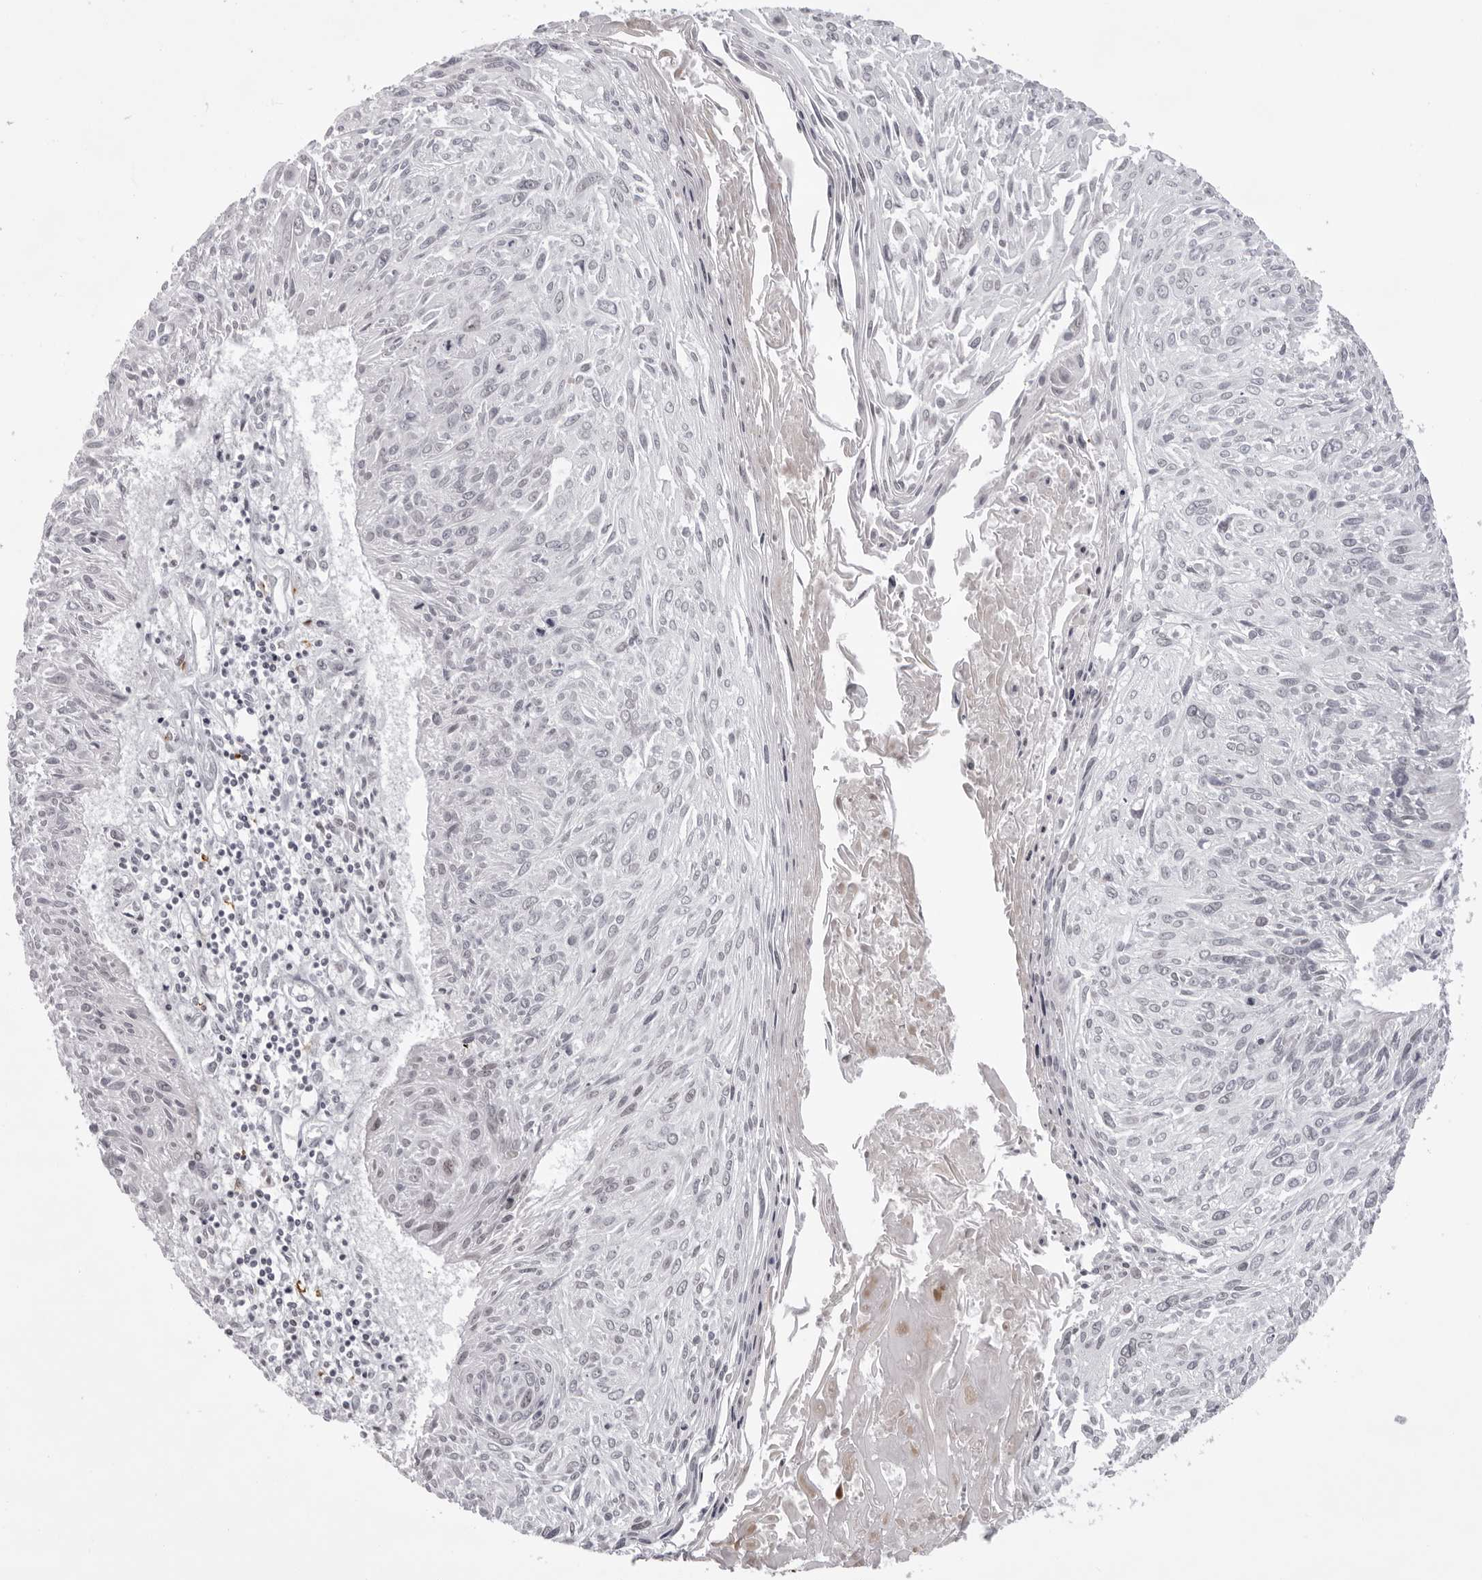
{"staining": {"intensity": "negative", "quantity": "none", "location": "none"}, "tissue": "cervical cancer", "cell_type": "Tumor cells", "image_type": "cancer", "snomed": [{"axis": "morphology", "description": "Squamous cell carcinoma, NOS"}, {"axis": "topography", "description": "Cervix"}], "caption": "The IHC image has no significant expression in tumor cells of cervical cancer tissue.", "gene": "EXOSC10", "patient": {"sex": "female", "age": 51}}